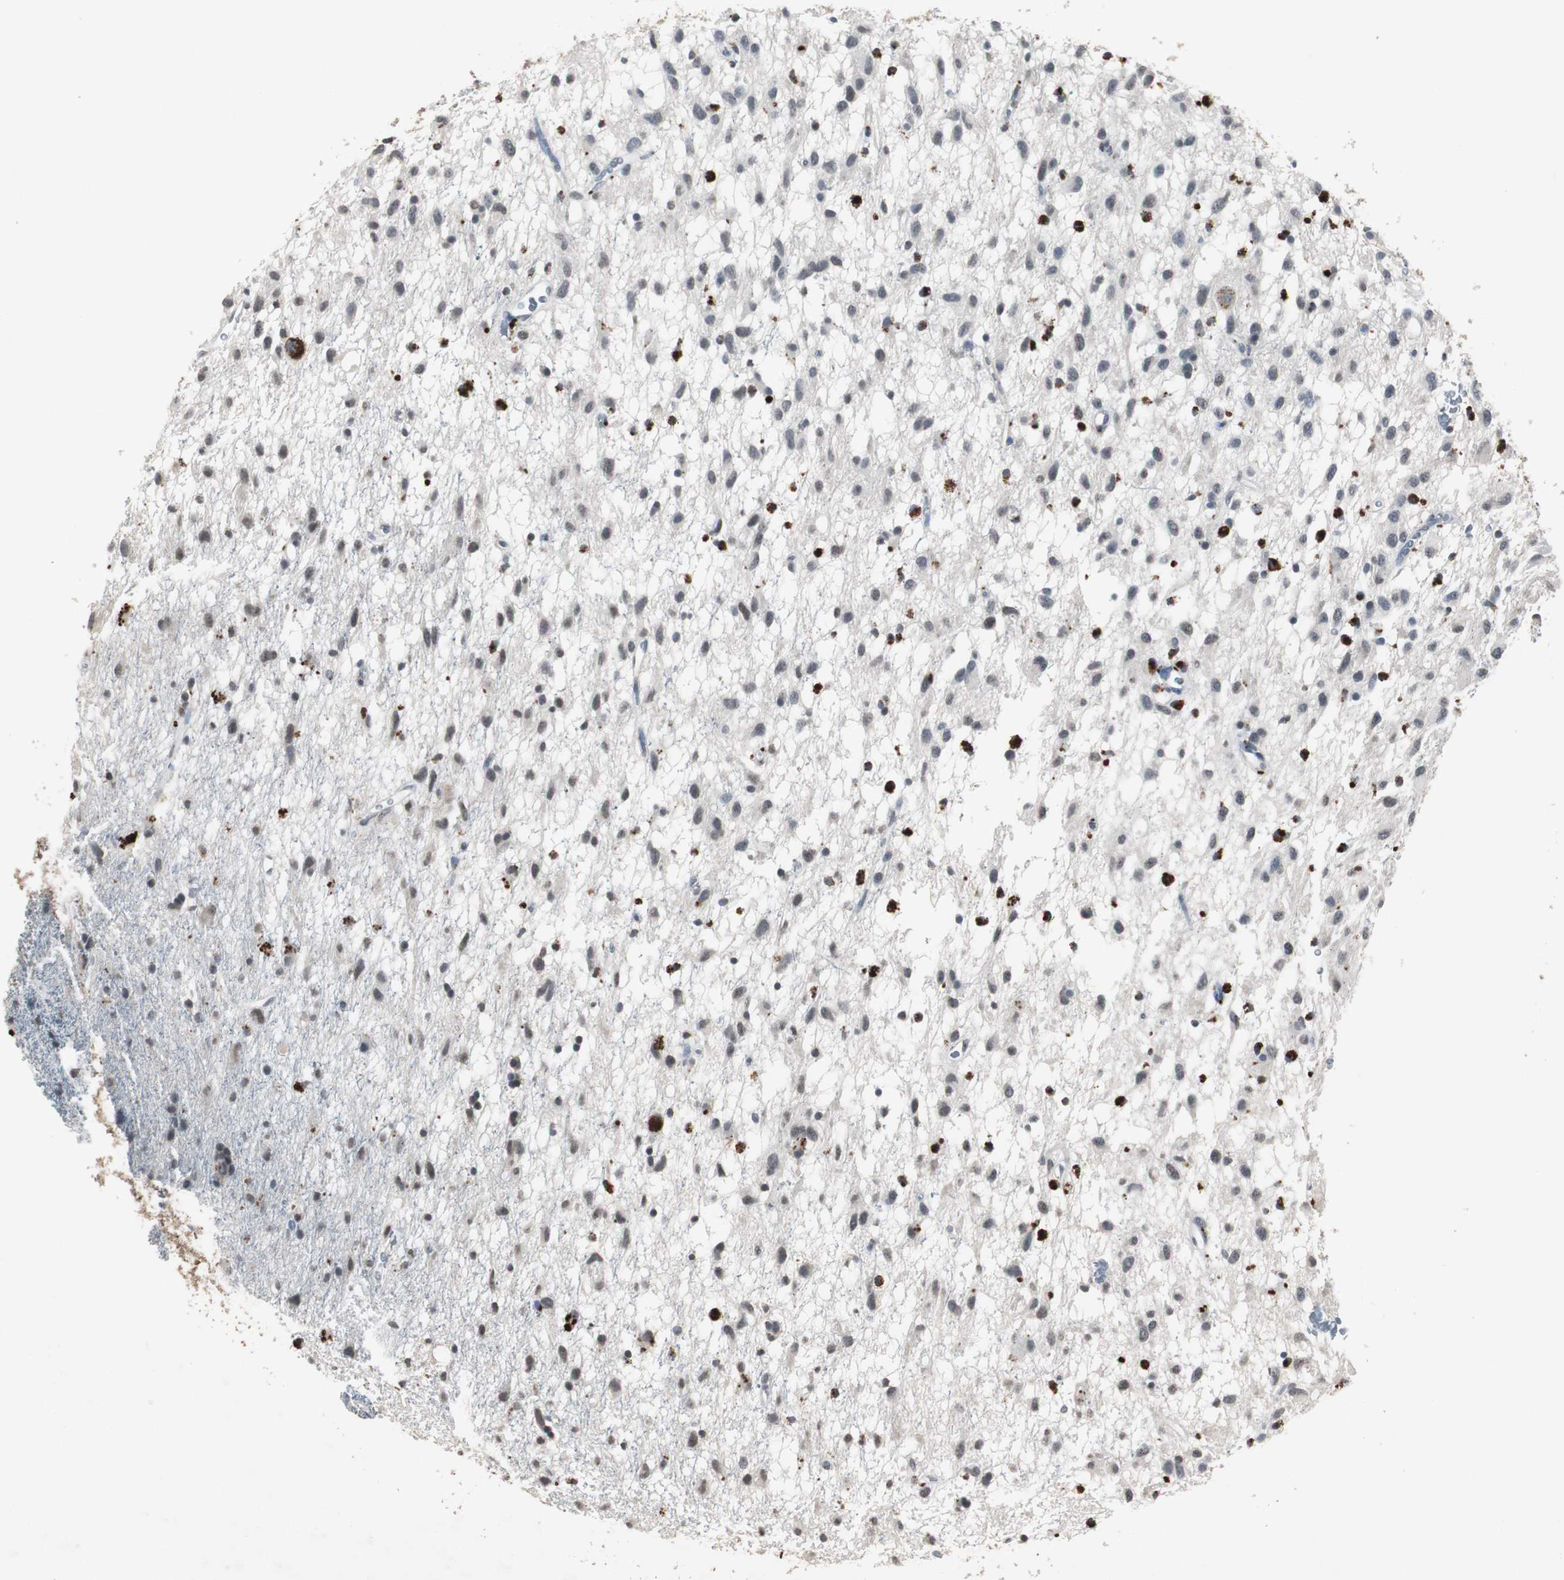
{"staining": {"intensity": "weak", "quantity": "25%-75%", "location": "nuclear"}, "tissue": "glioma", "cell_type": "Tumor cells", "image_type": "cancer", "snomed": [{"axis": "morphology", "description": "Glioma, malignant, Low grade"}, {"axis": "topography", "description": "Brain"}], "caption": "Approximately 25%-75% of tumor cells in malignant low-grade glioma show weak nuclear protein expression as visualized by brown immunohistochemical staining.", "gene": "ADNP2", "patient": {"sex": "male", "age": 77}}